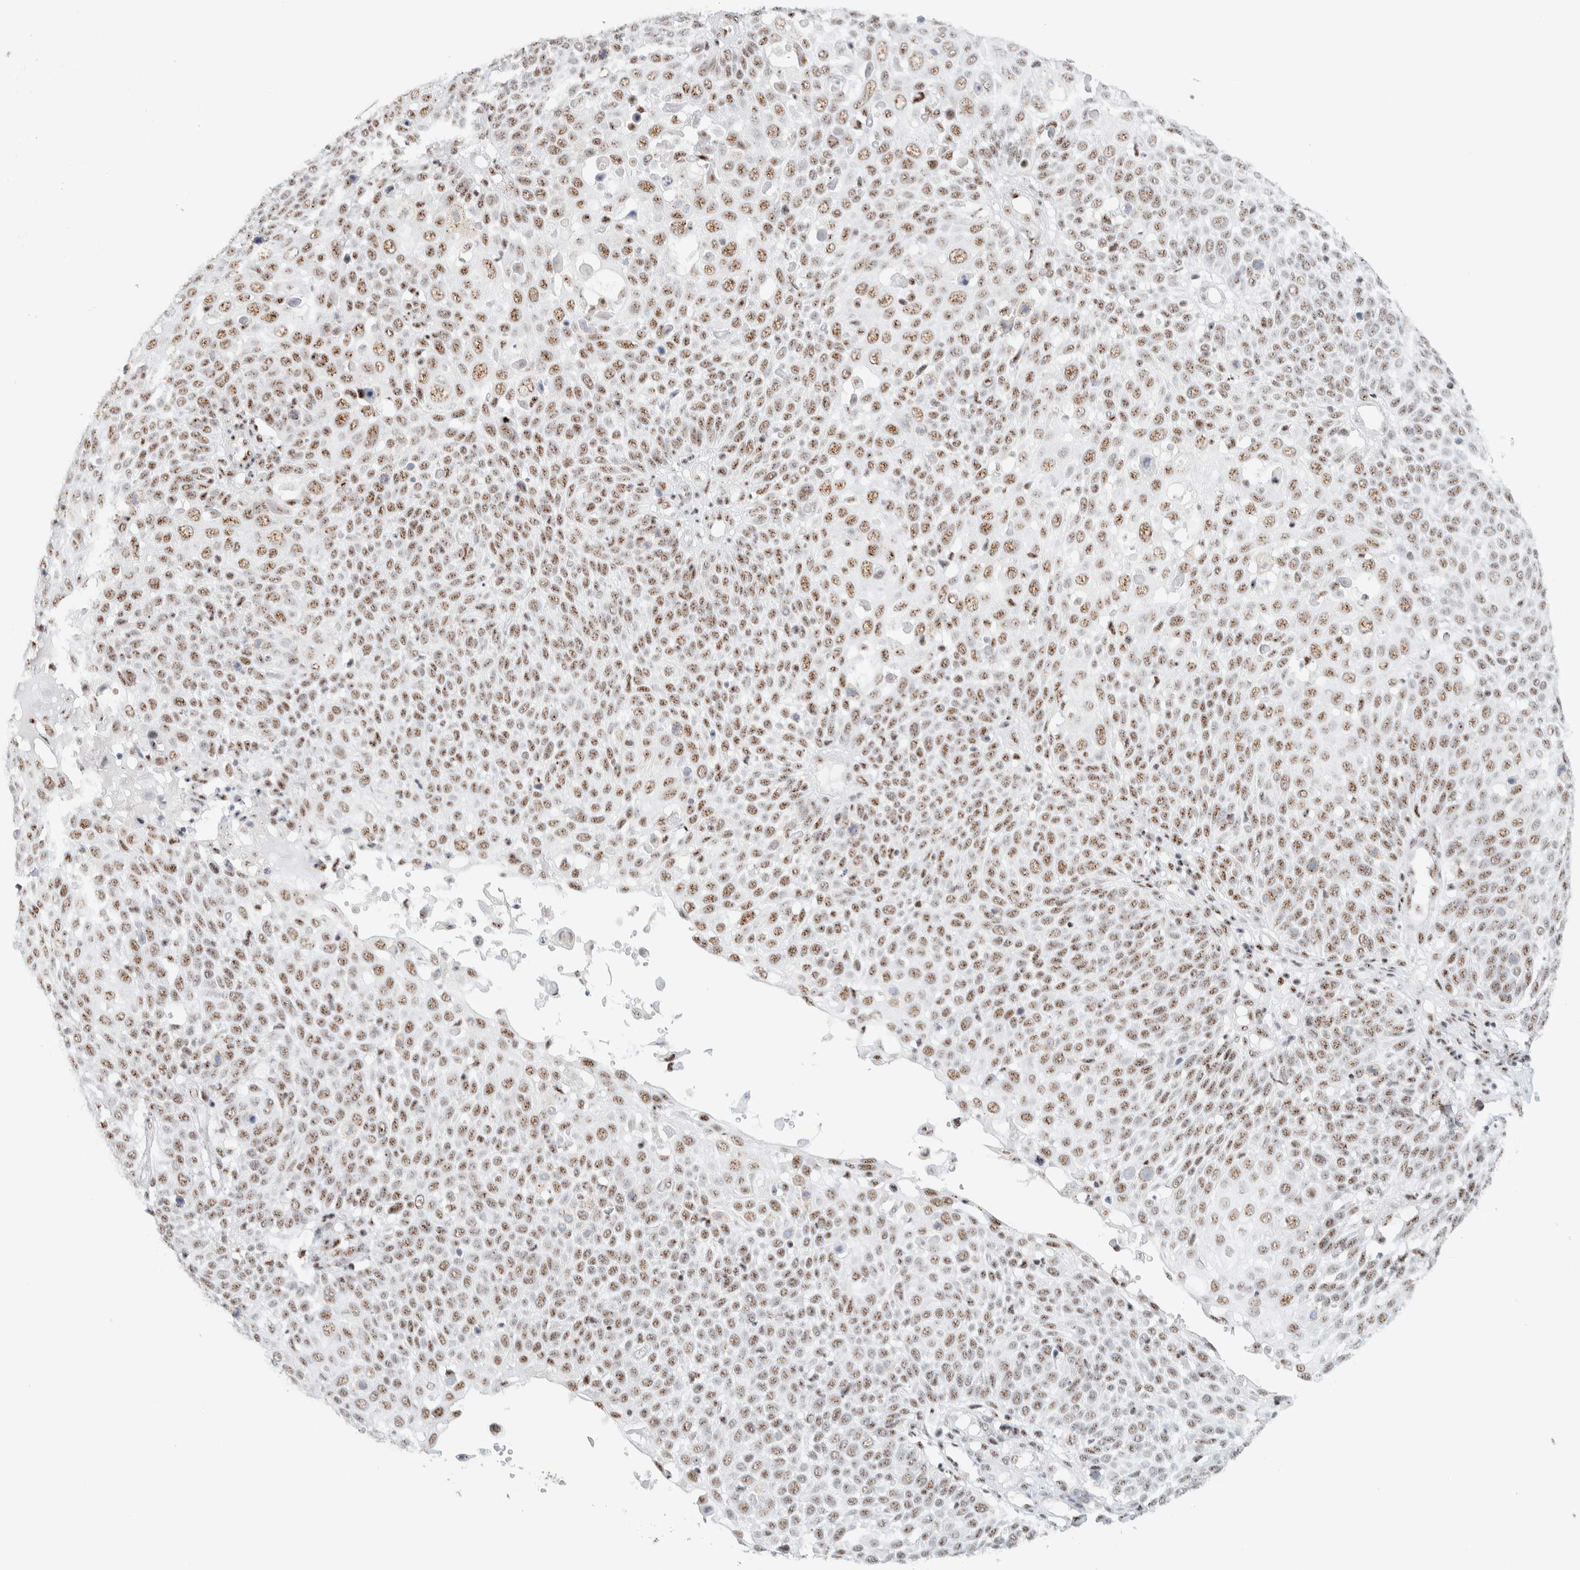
{"staining": {"intensity": "weak", "quantity": ">75%", "location": "nuclear"}, "tissue": "cervical cancer", "cell_type": "Tumor cells", "image_type": "cancer", "snomed": [{"axis": "morphology", "description": "Squamous cell carcinoma, NOS"}, {"axis": "topography", "description": "Cervix"}], "caption": "Cervical cancer (squamous cell carcinoma) stained with a protein marker exhibits weak staining in tumor cells.", "gene": "SON", "patient": {"sex": "female", "age": 74}}